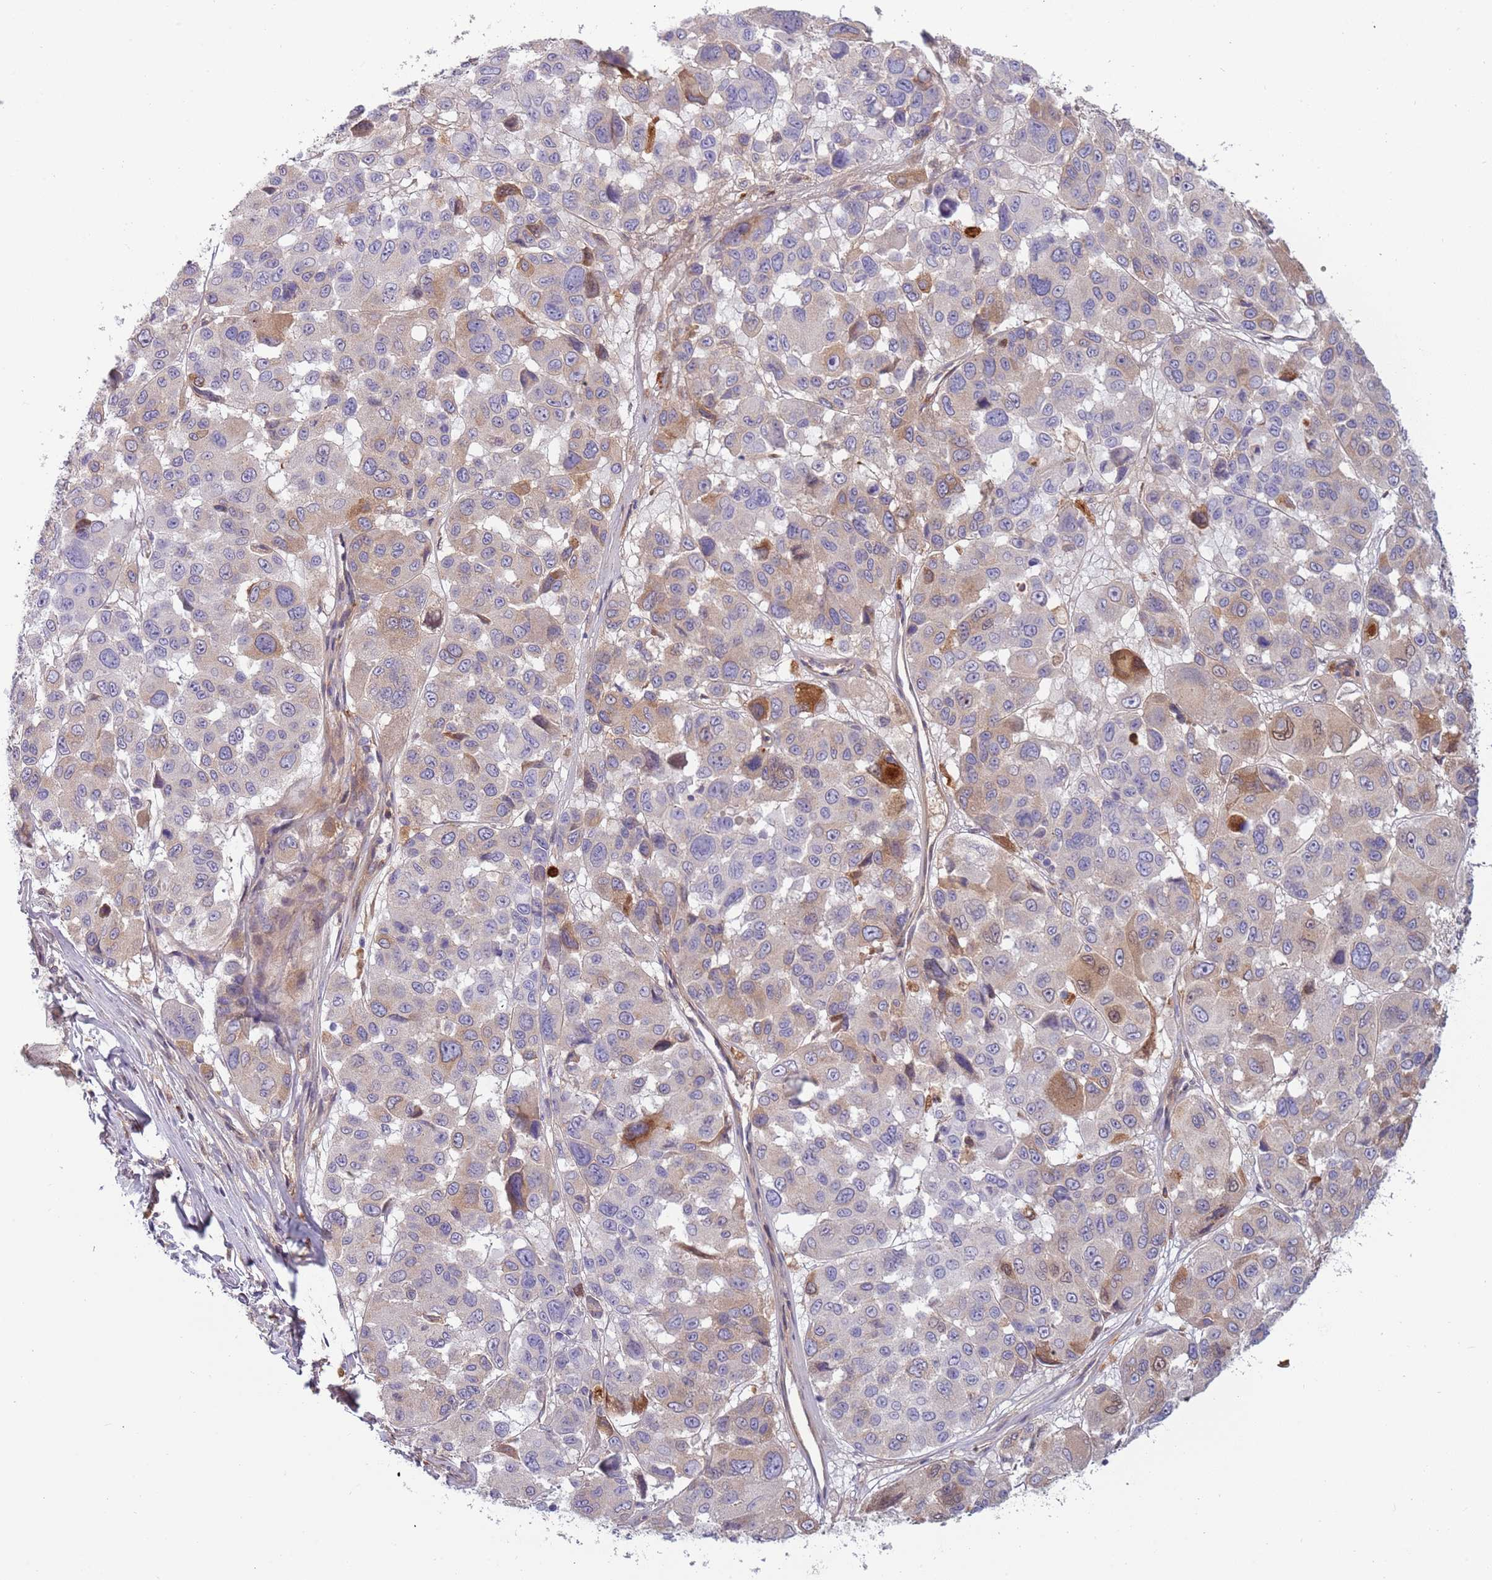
{"staining": {"intensity": "moderate", "quantity": "<25%", "location": "cytoplasmic/membranous"}, "tissue": "melanoma", "cell_type": "Tumor cells", "image_type": "cancer", "snomed": [{"axis": "morphology", "description": "Malignant melanoma, NOS"}, {"axis": "topography", "description": "Skin"}], "caption": "Immunohistochemical staining of malignant melanoma reveals moderate cytoplasmic/membranous protein expression in approximately <25% of tumor cells.", "gene": "TNFRSF6B", "patient": {"sex": "female", "age": 66}}